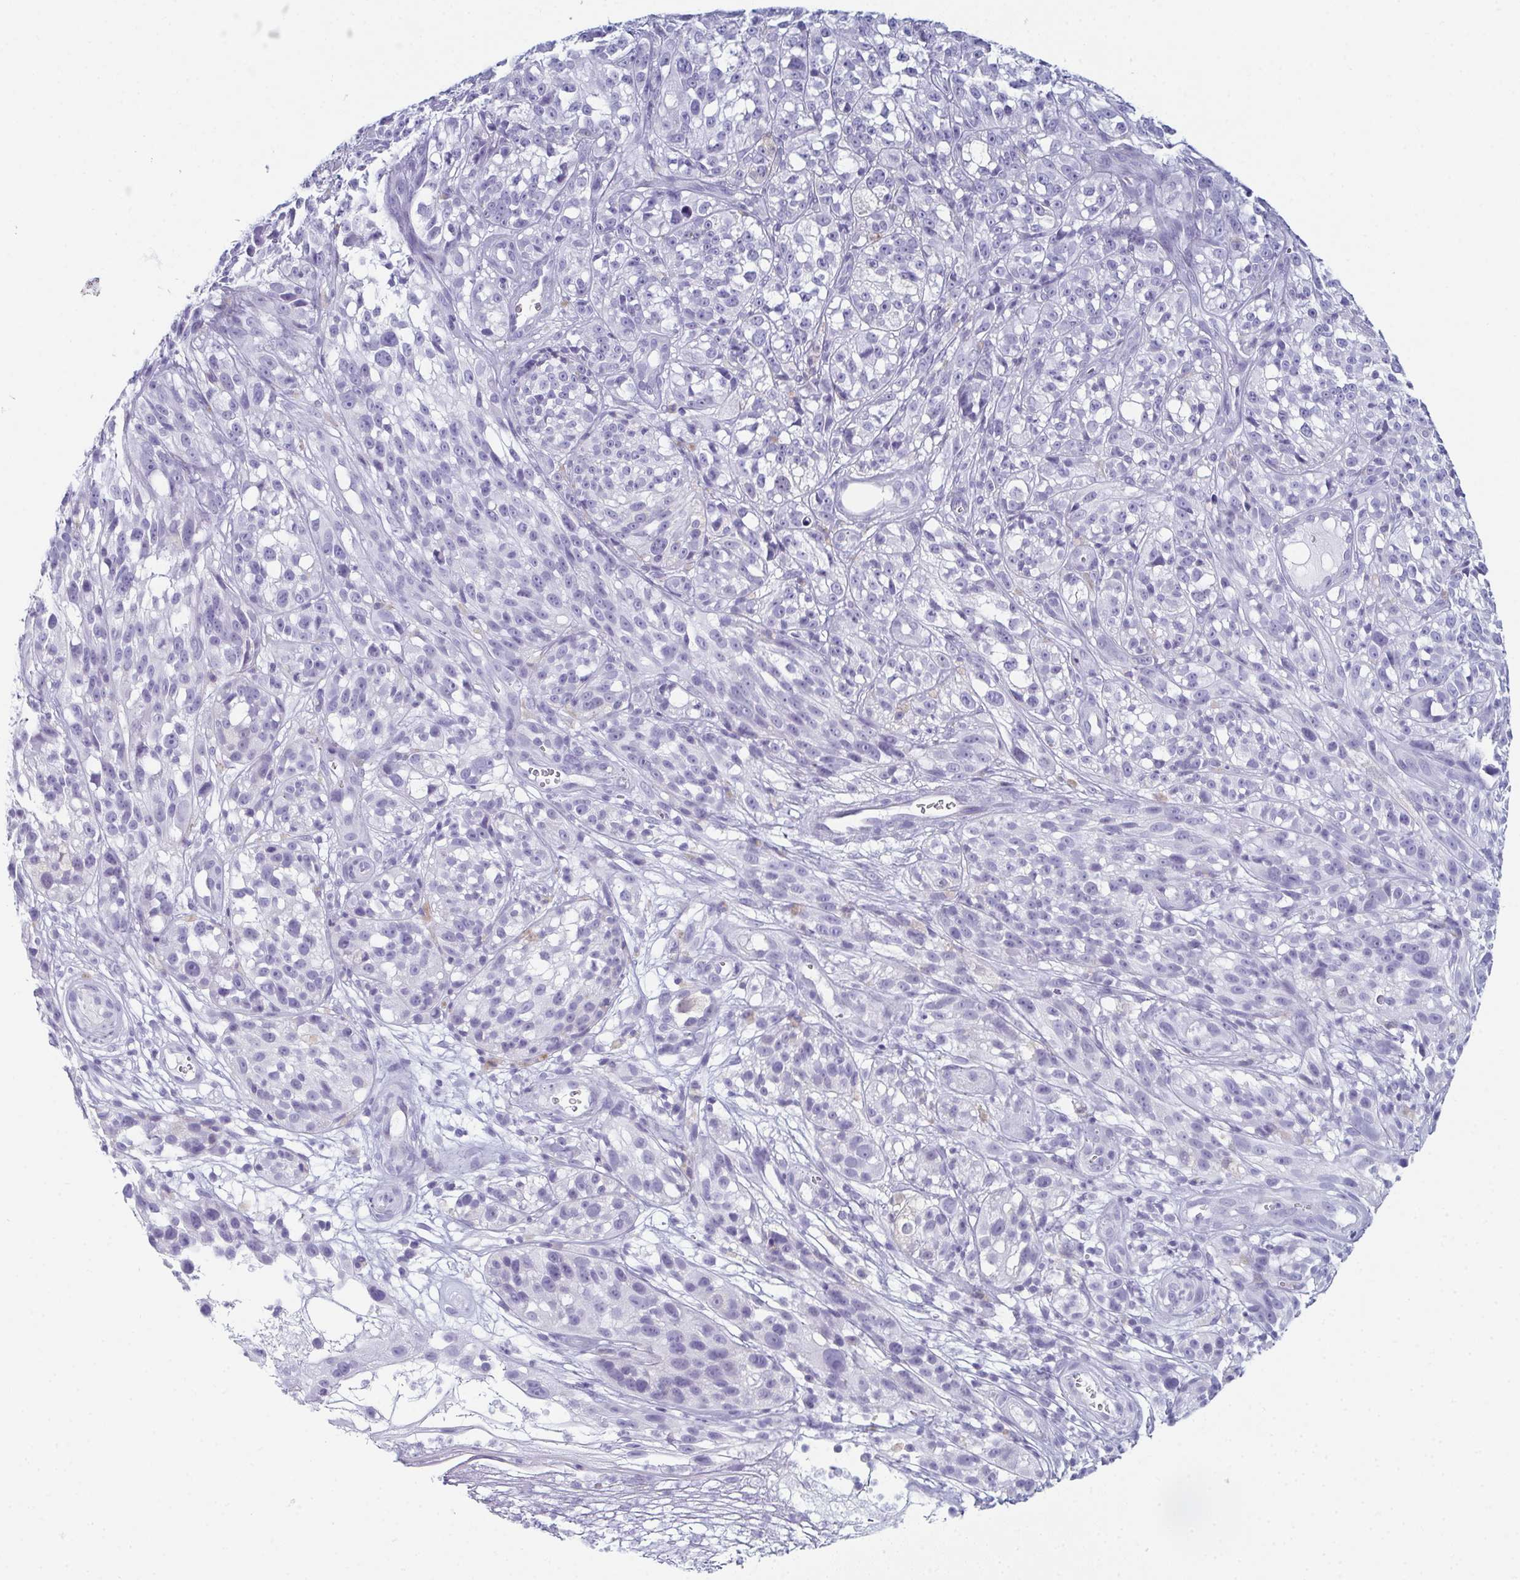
{"staining": {"intensity": "negative", "quantity": "none", "location": "none"}, "tissue": "melanoma", "cell_type": "Tumor cells", "image_type": "cancer", "snomed": [{"axis": "morphology", "description": "Malignant melanoma, NOS"}, {"axis": "topography", "description": "Skin"}], "caption": "This is an immunohistochemistry image of malignant melanoma. There is no expression in tumor cells.", "gene": "ENKUR", "patient": {"sex": "female", "age": 85}}